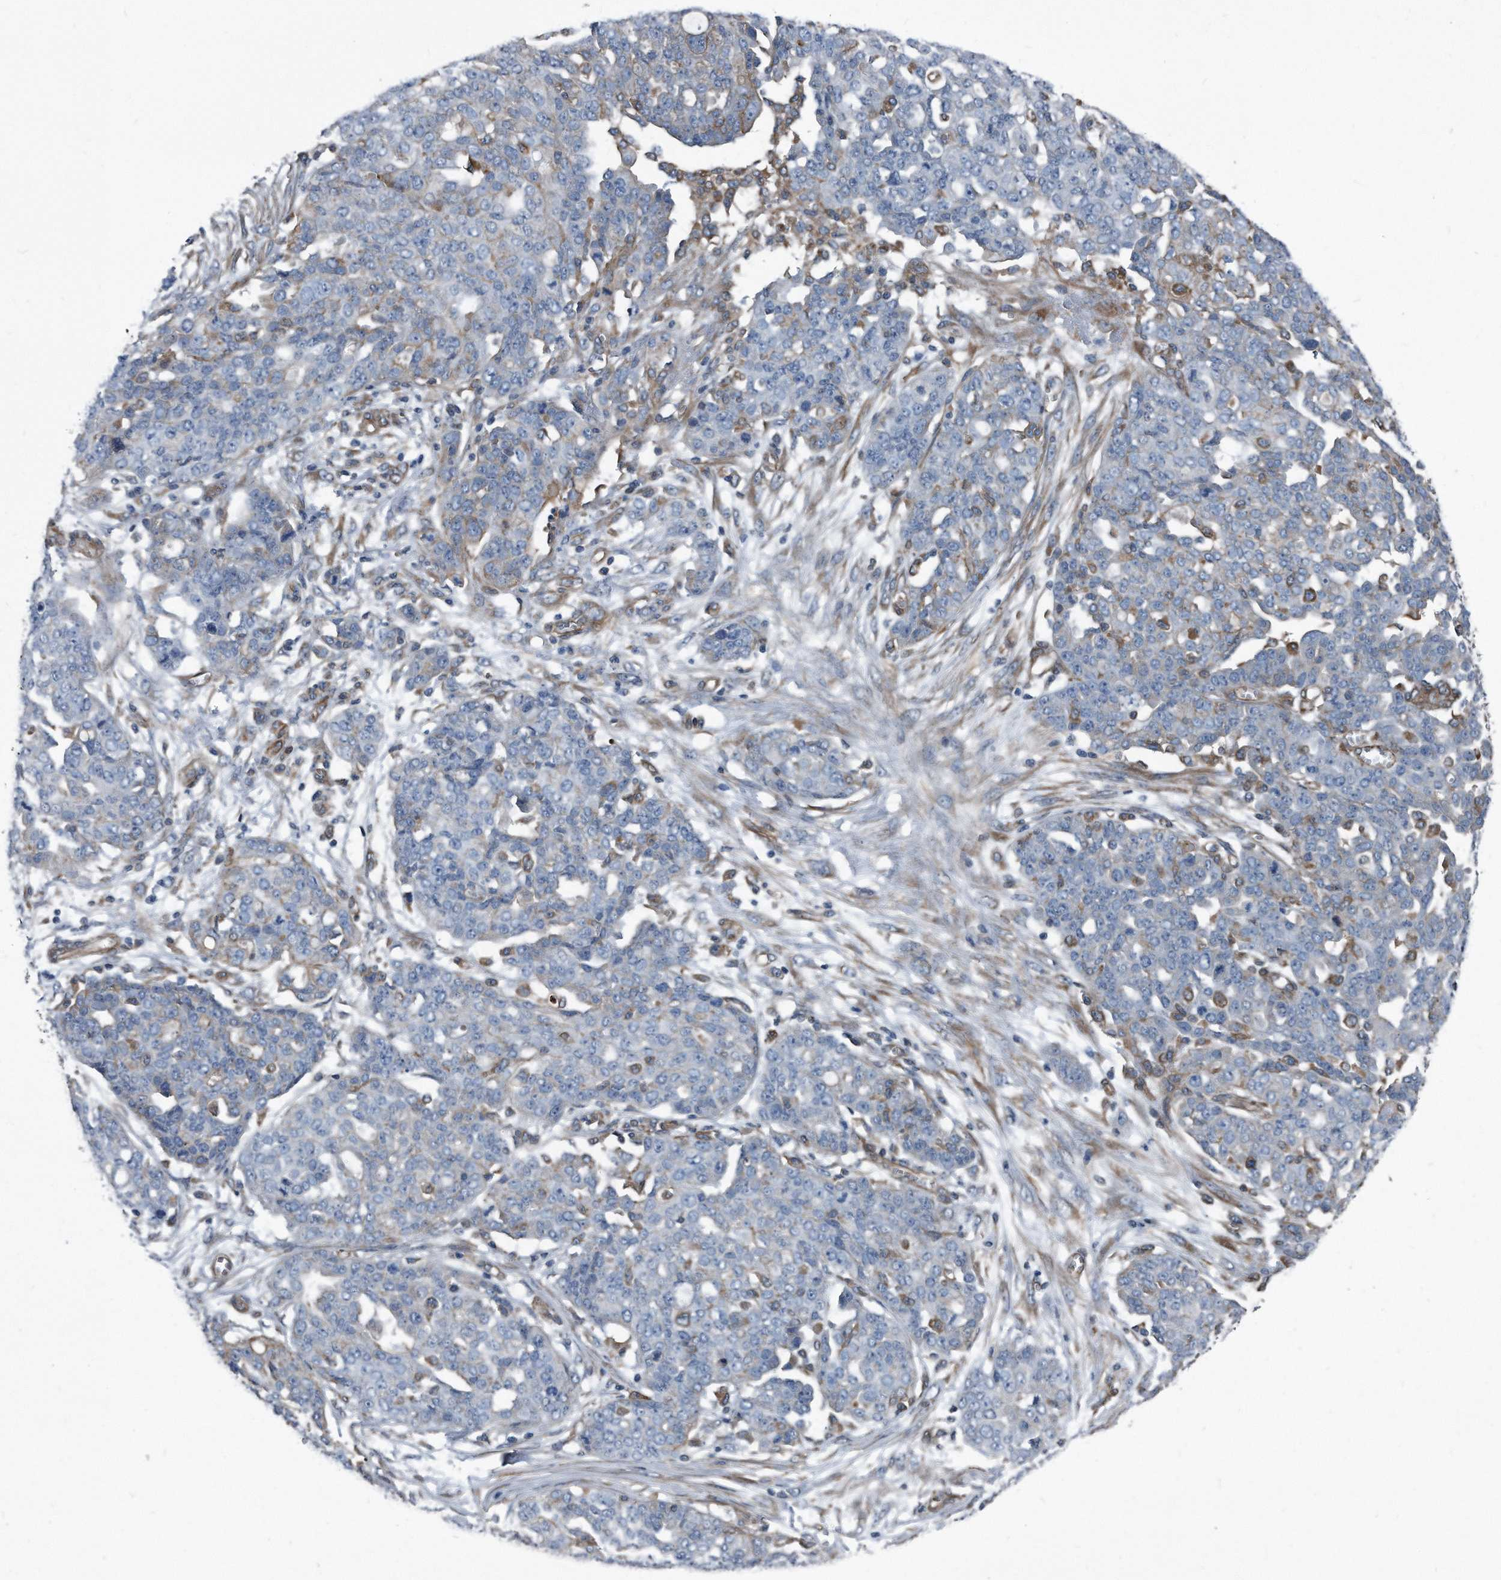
{"staining": {"intensity": "negative", "quantity": "none", "location": "none"}, "tissue": "ovarian cancer", "cell_type": "Tumor cells", "image_type": "cancer", "snomed": [{"axis": "morphology", "description": "Cystadenocarcinoma, serous, NOS"}, {"axis": "topography", "description": "Soft tissue"}, {"axis": "topography", "description": "Ovary"}], "caption": "High power microscopy histopathology image of an immunohistochemistry (IHC) image of ovarian serous cystadenocarcinoma, revealing no significant expression in tumor cells.", "gene": "PLEC", "patient": {"sex": "female", "age": 57}}